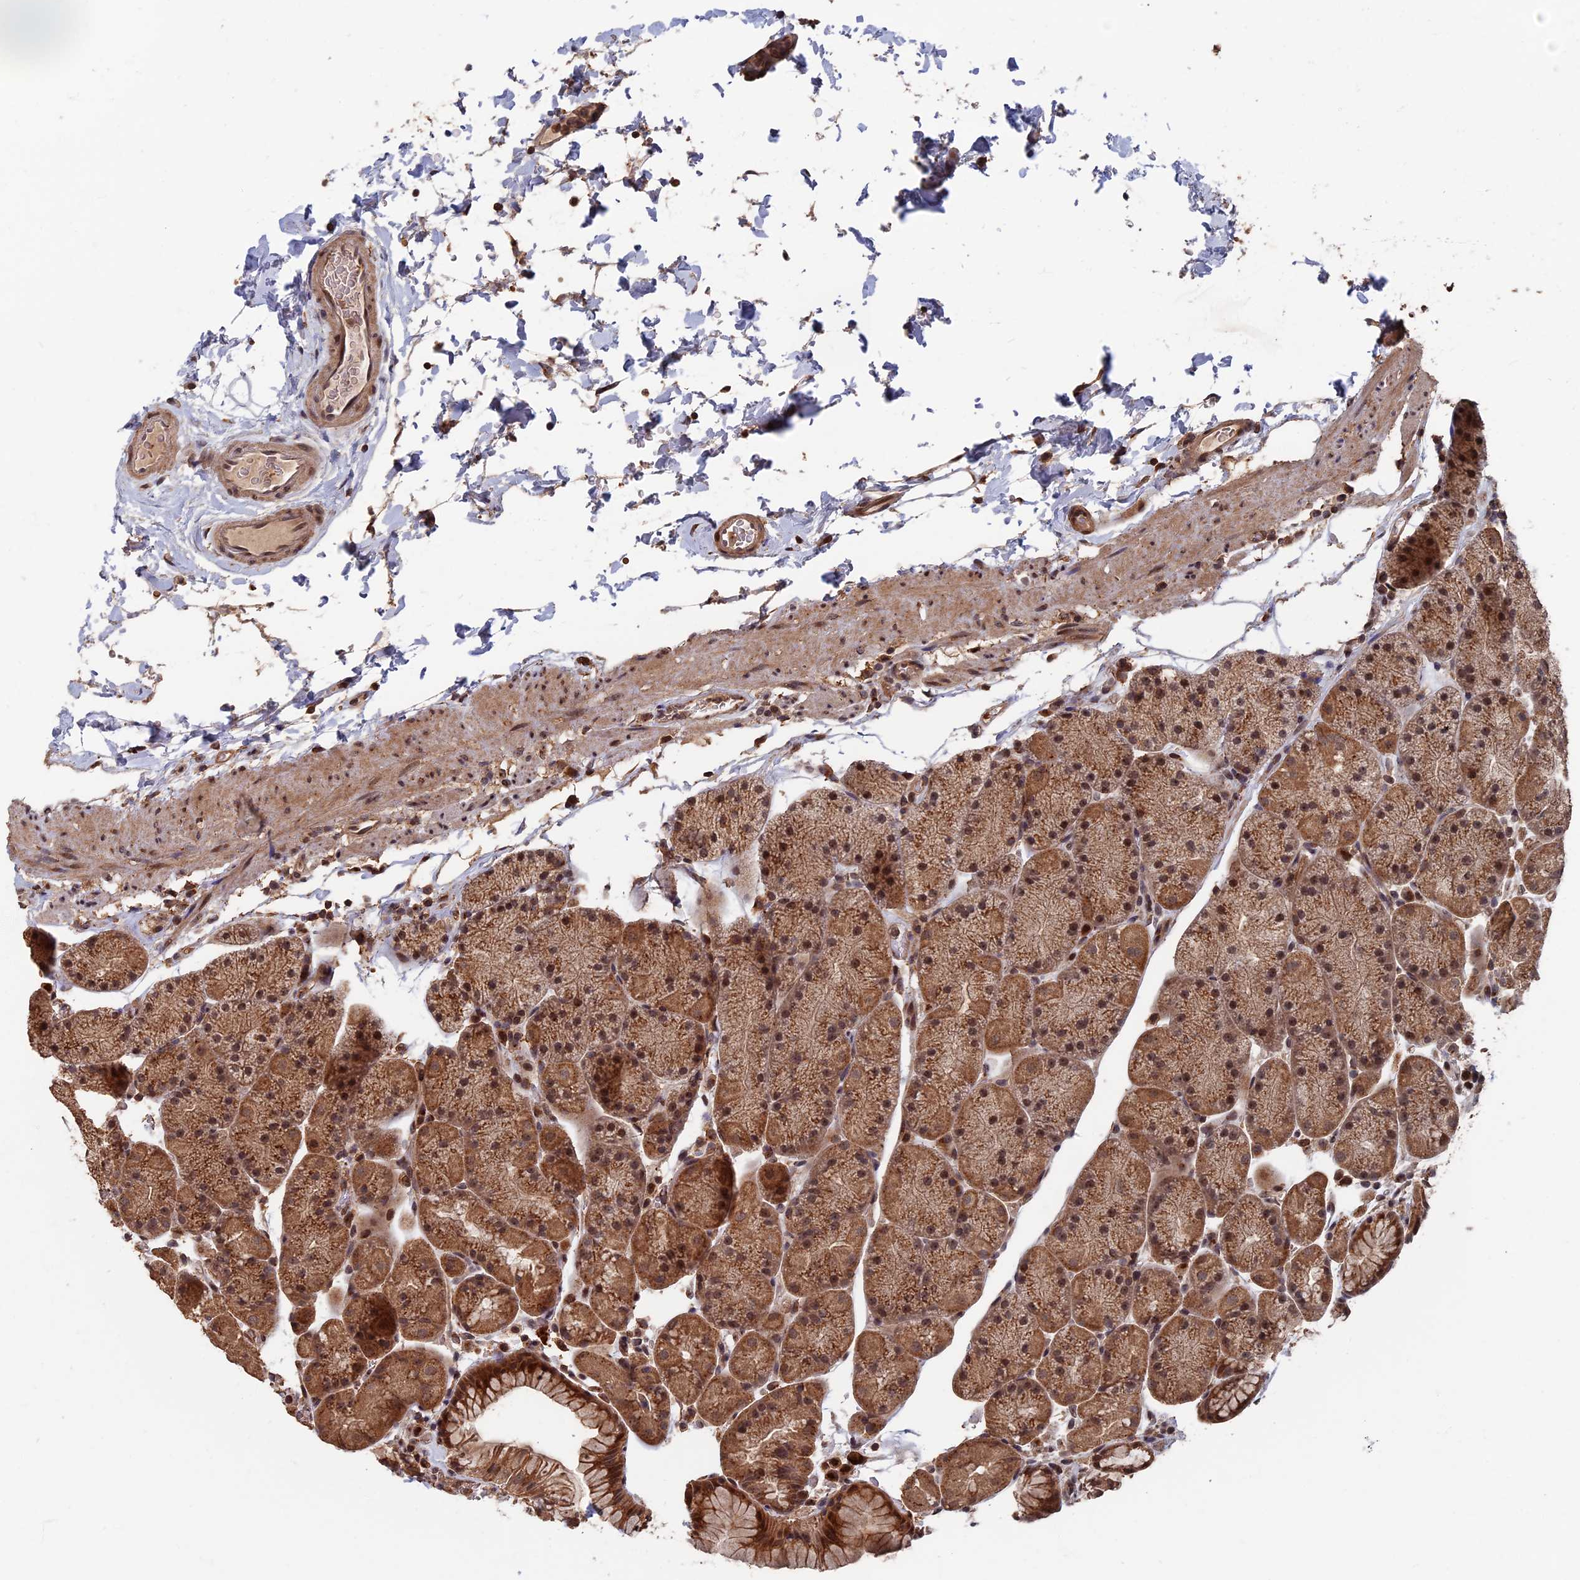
{"staining": {"intensity": "moderate", "quantity": ">75%", "location": "cytoplasmic/membranous,nuclear"}, "tissue": "stomach", "cell_type": "Glandular cells", "image_type": "normal", "snomed": [{"axis": "morphology", "description": "Normal tissue, NOS"}, {"axis": "topography", "description": "Stomach, upper"}, {"axis": "topography", "description": "Stomach, lower"}], "caption": "DAB immunohistochemical staining of normal human stomach reveals moderate cytoplasmic/membranous,nuclear protein staining in about >75% of glandular cells. The staining is performed using DAB (3,3'-diaminobenzidine) brown chromogen to label protein expression. The nuclei are counter-stained blue using hematoxylin.", "gene": "RASGRF1", "patient": {"sex": "male", "age": 67}}